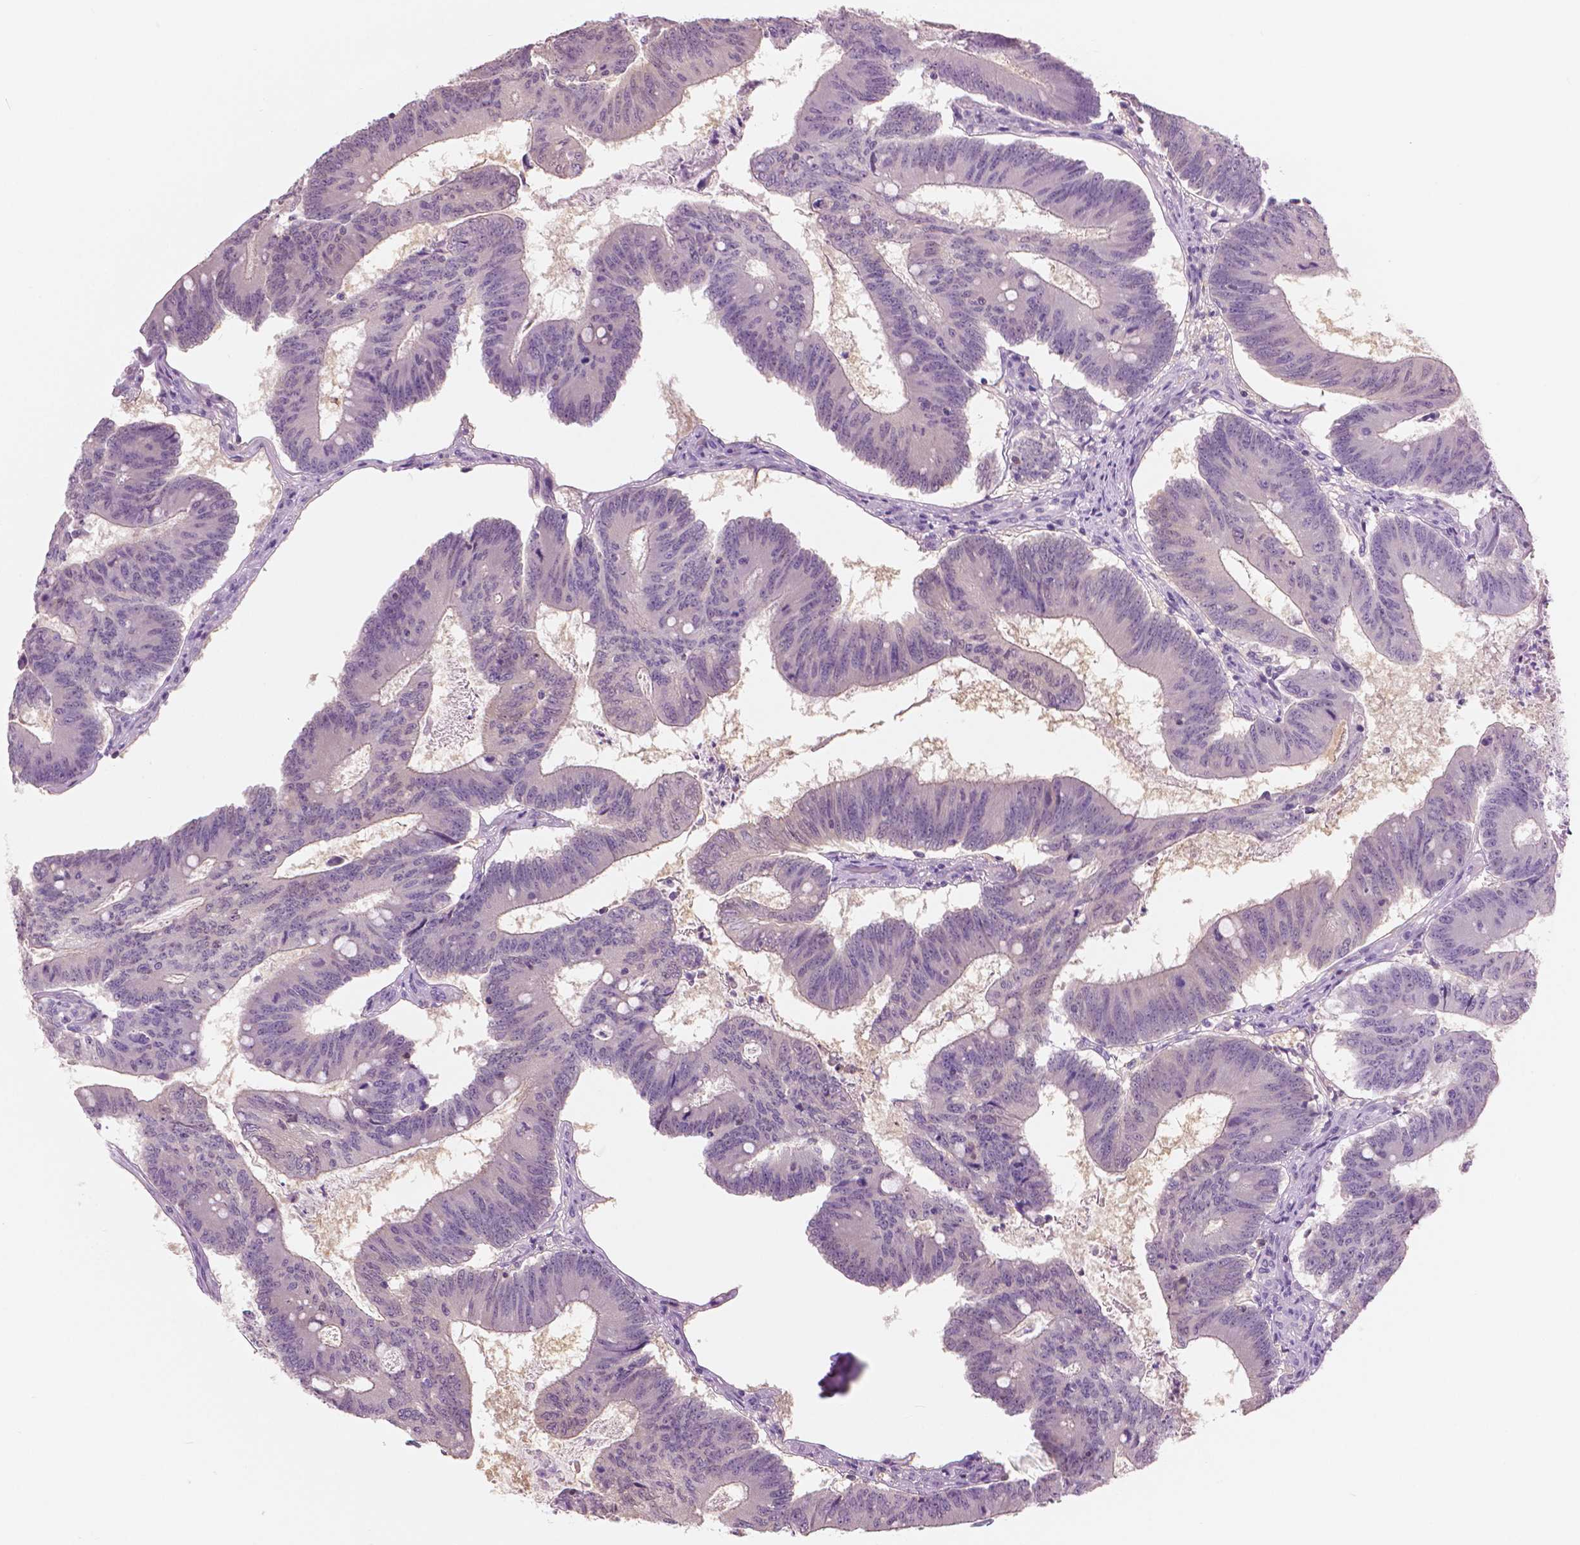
{"staining": {"intensity": "negative", "quantity": "none", "location": "none"}, "tissue": "colorectal cancer", "cell_type": "Tumor cells", "image_type": "cancer", "snomed": [{"axis": "morphology", "description": "Adenocarcinoma, NOS"}, {"axis": "topography", "description": "Colon"}], "caption": "Tumor cells are negative for protein expression in human colorectal cancer (adenocarcinoma).", "gene": "GALM", "patient": {"sex": "female", "age": 70}}